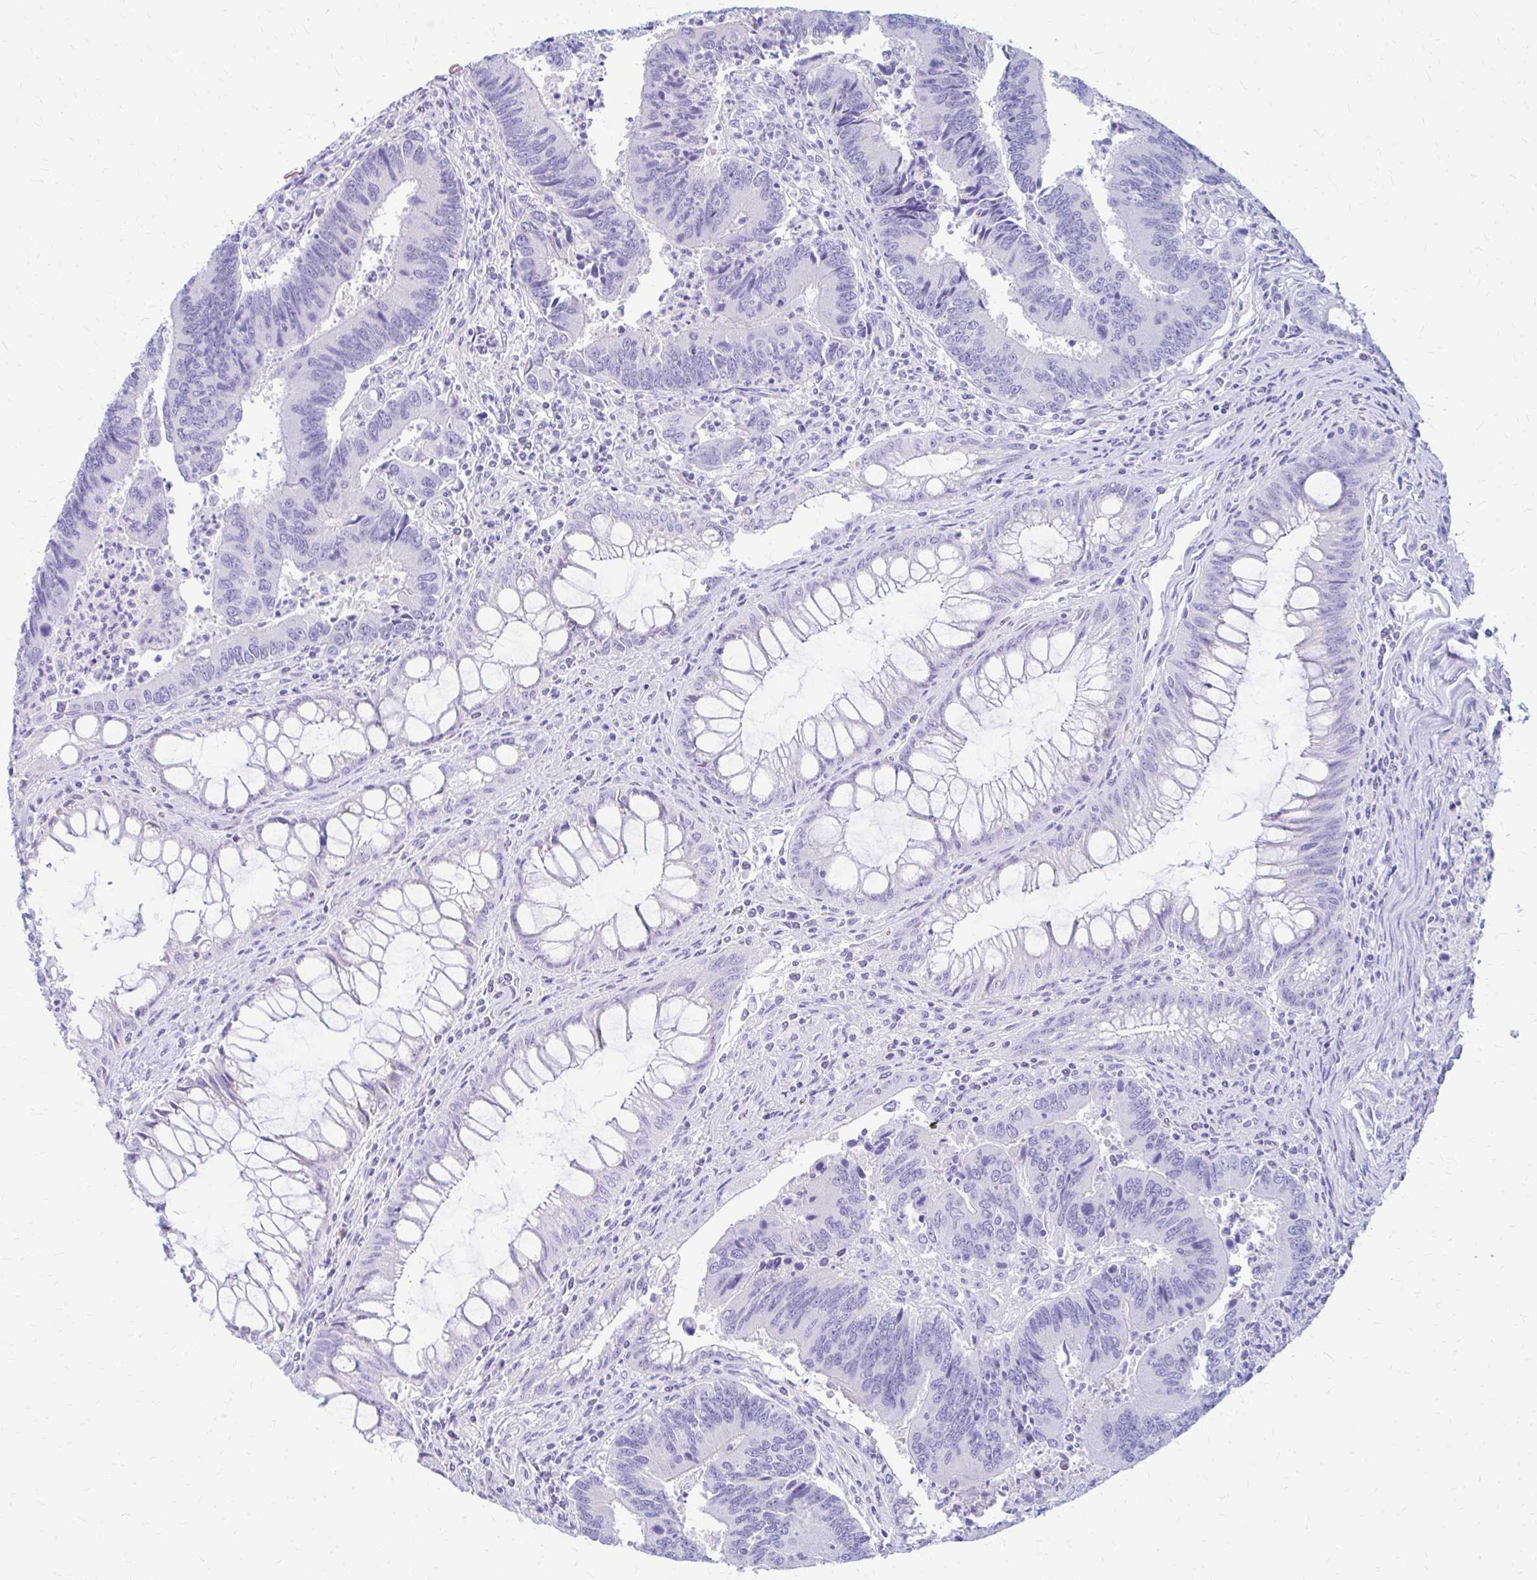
{"staining": {"intensity": "negative", "quantity": "none", "location": "none"}, "tissue": "colorectal cancer", "cell_type": "Tumor cells", "image_type": "cancer", "snomed": [{"axis": "morphology", "description": "Adenocarcinoma, NOS"}, {"axis": "topography", "description": "Colon"}], "caption": "Colorectal adenocarcinoma was stained to show a protein in brown. There is no significant staining in tumor cells.", "gene": "NSG2", "patient": {"sex": "female", "age": 67}}